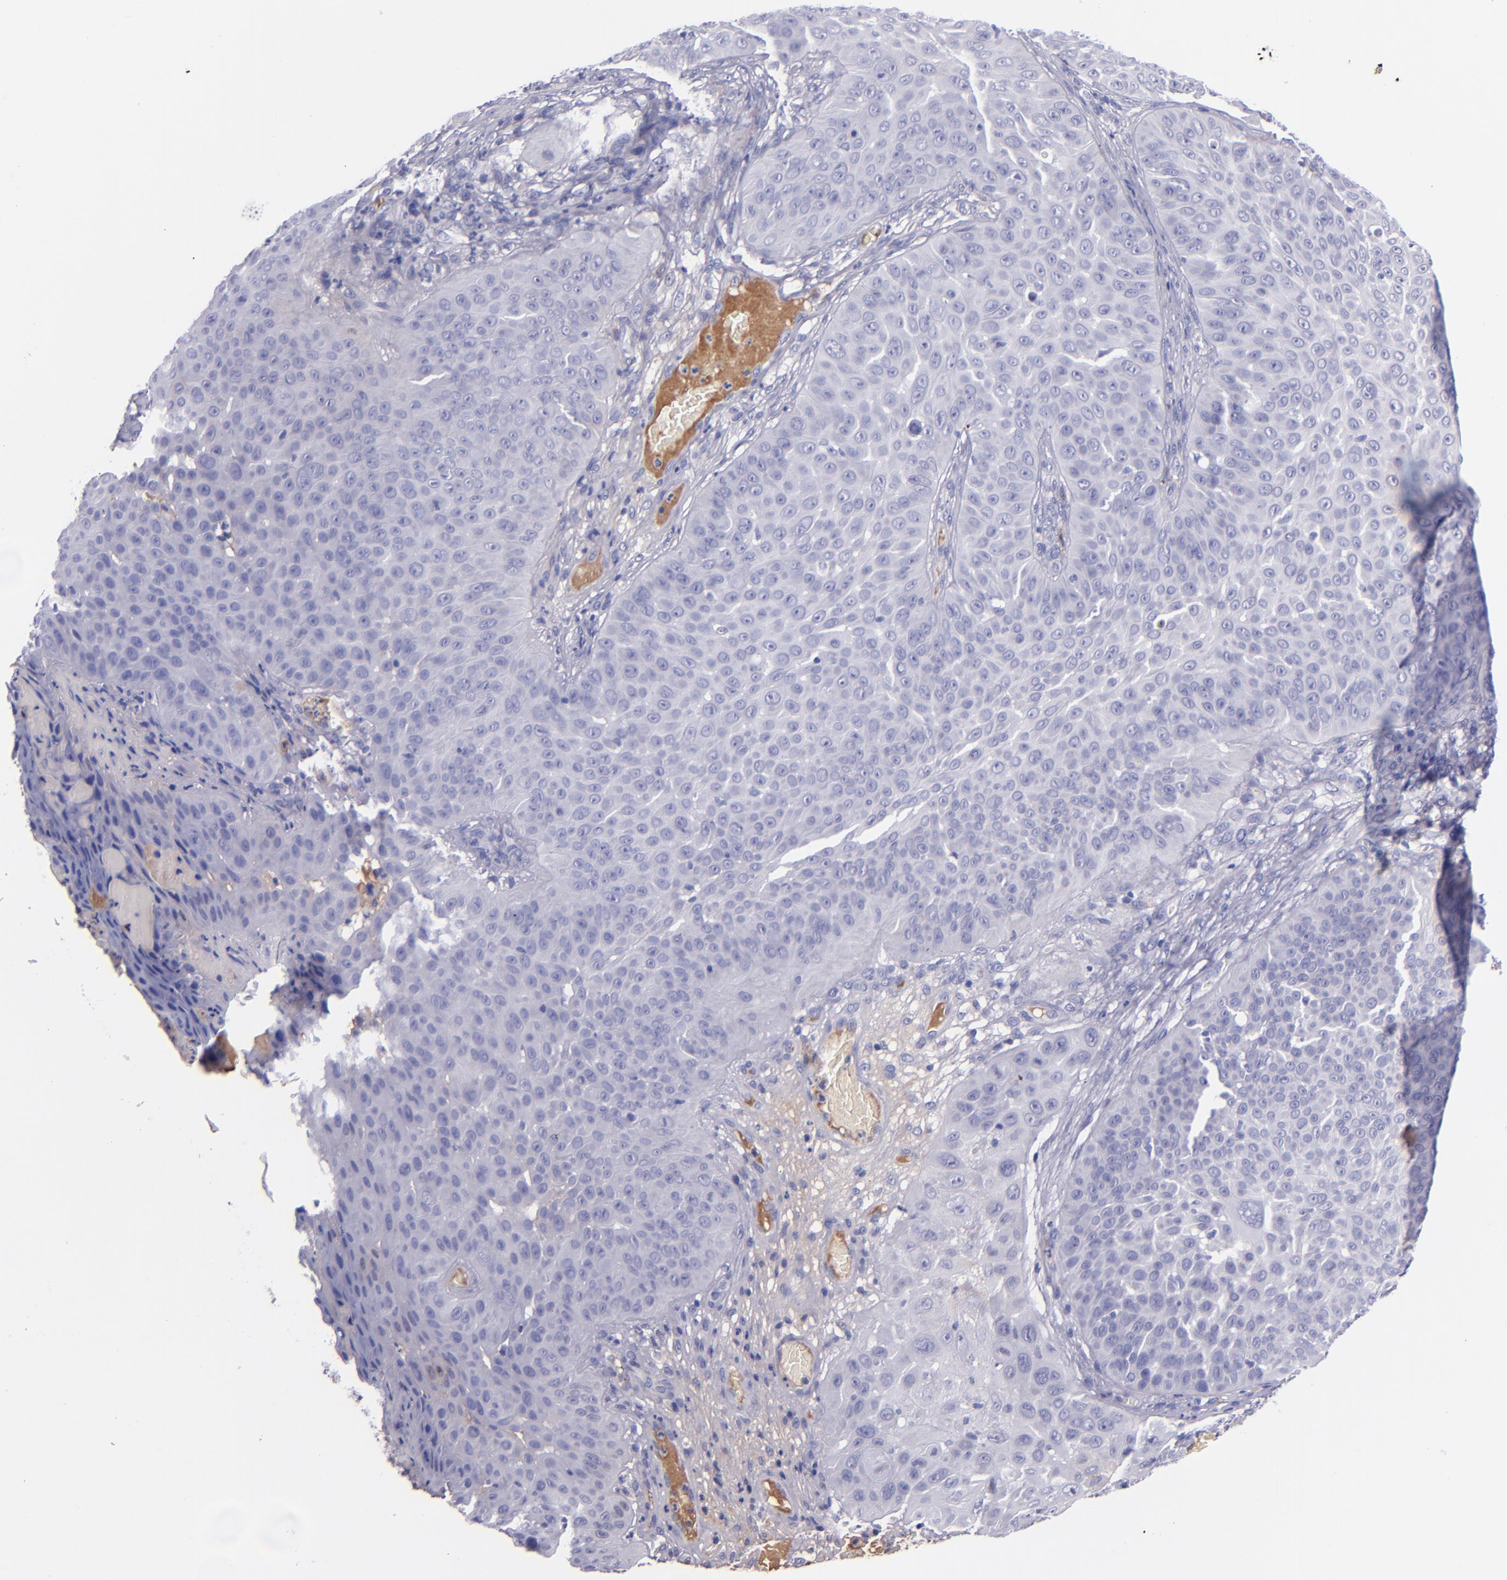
{"staining": {"intensity": "negative", "quantity": "none", "location": "none"}, "tissue": "skin cancer", "cell_type": "Tumor cells", "image_type": "cancer", "snomed": [{"axis": "morphology", "description": "Squamous cell carcinoma, NOS"}, {"axis": "topography", "description": "Skin"}], "caption": "Skin cancer (squamous cell carcinoma) was stained to show a protein in brown. There is no significant staining in tumor cells.", "gene": "KNG1", "patient": {"sex": "male", "age": 82}}